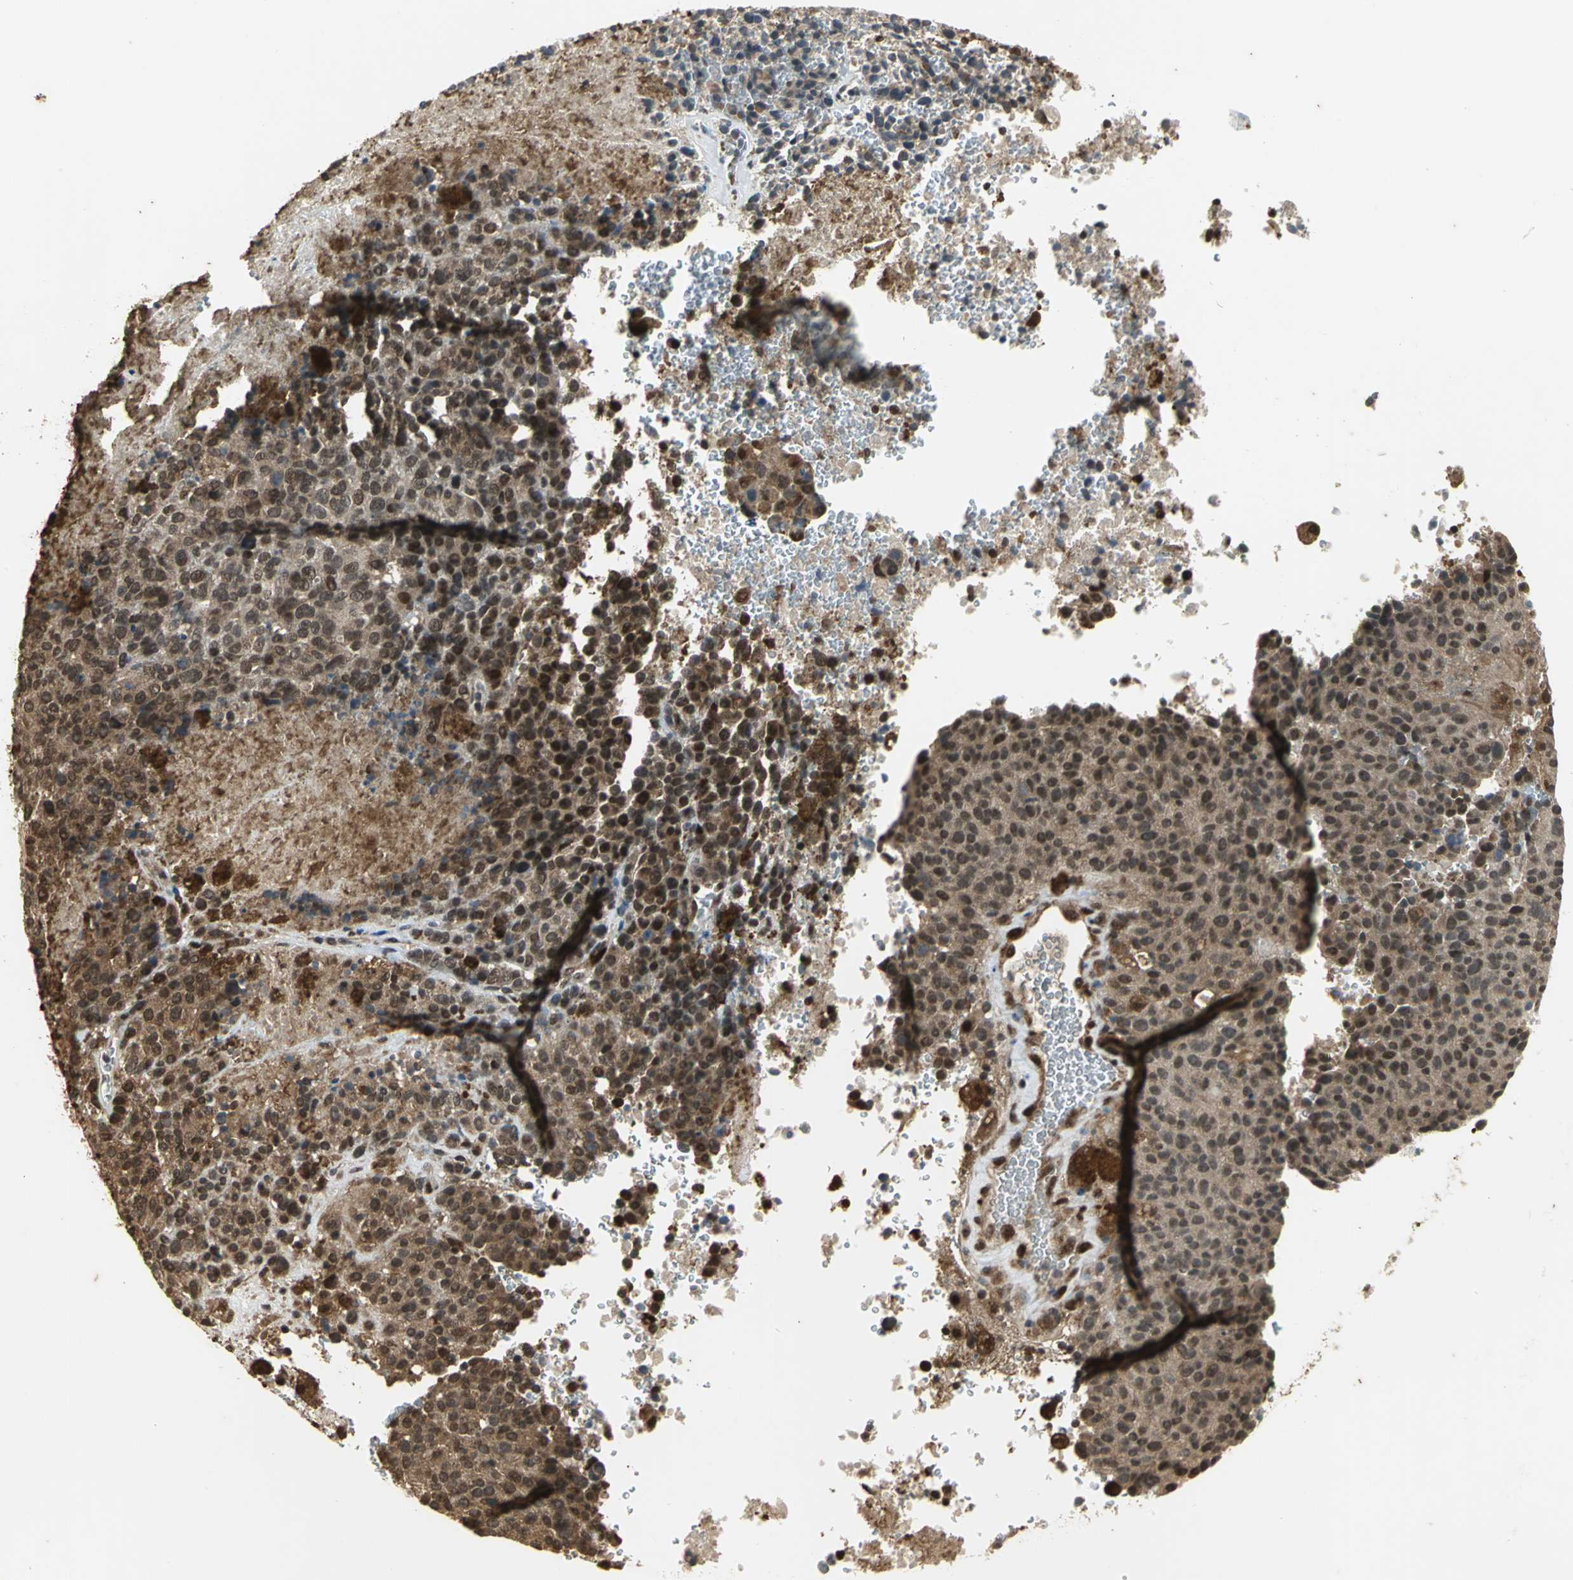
{"staining": {"intensity": "moderate", "quantity": ">75%", "location": "cytoplasmic/membranous"}, "tissue": "melanoma", "cell_type": "Tumor cells", "image_type": "cancer", "snomed": [{"axis": "morphology", "description": "Malignant melanoma, Metastatic site"}, {"axis": "topography", "description": "Cerebral cortex"}], "caption": "Approximately >75% of tumor cells in human malignant melanoma (metastatic site) reveal moderate cytoplasmic/membranous protein expression as visualized by brown immunohistochemical staining.", "gene": "NOTCH3", "patient": {"sex": "female", "age": 52}}